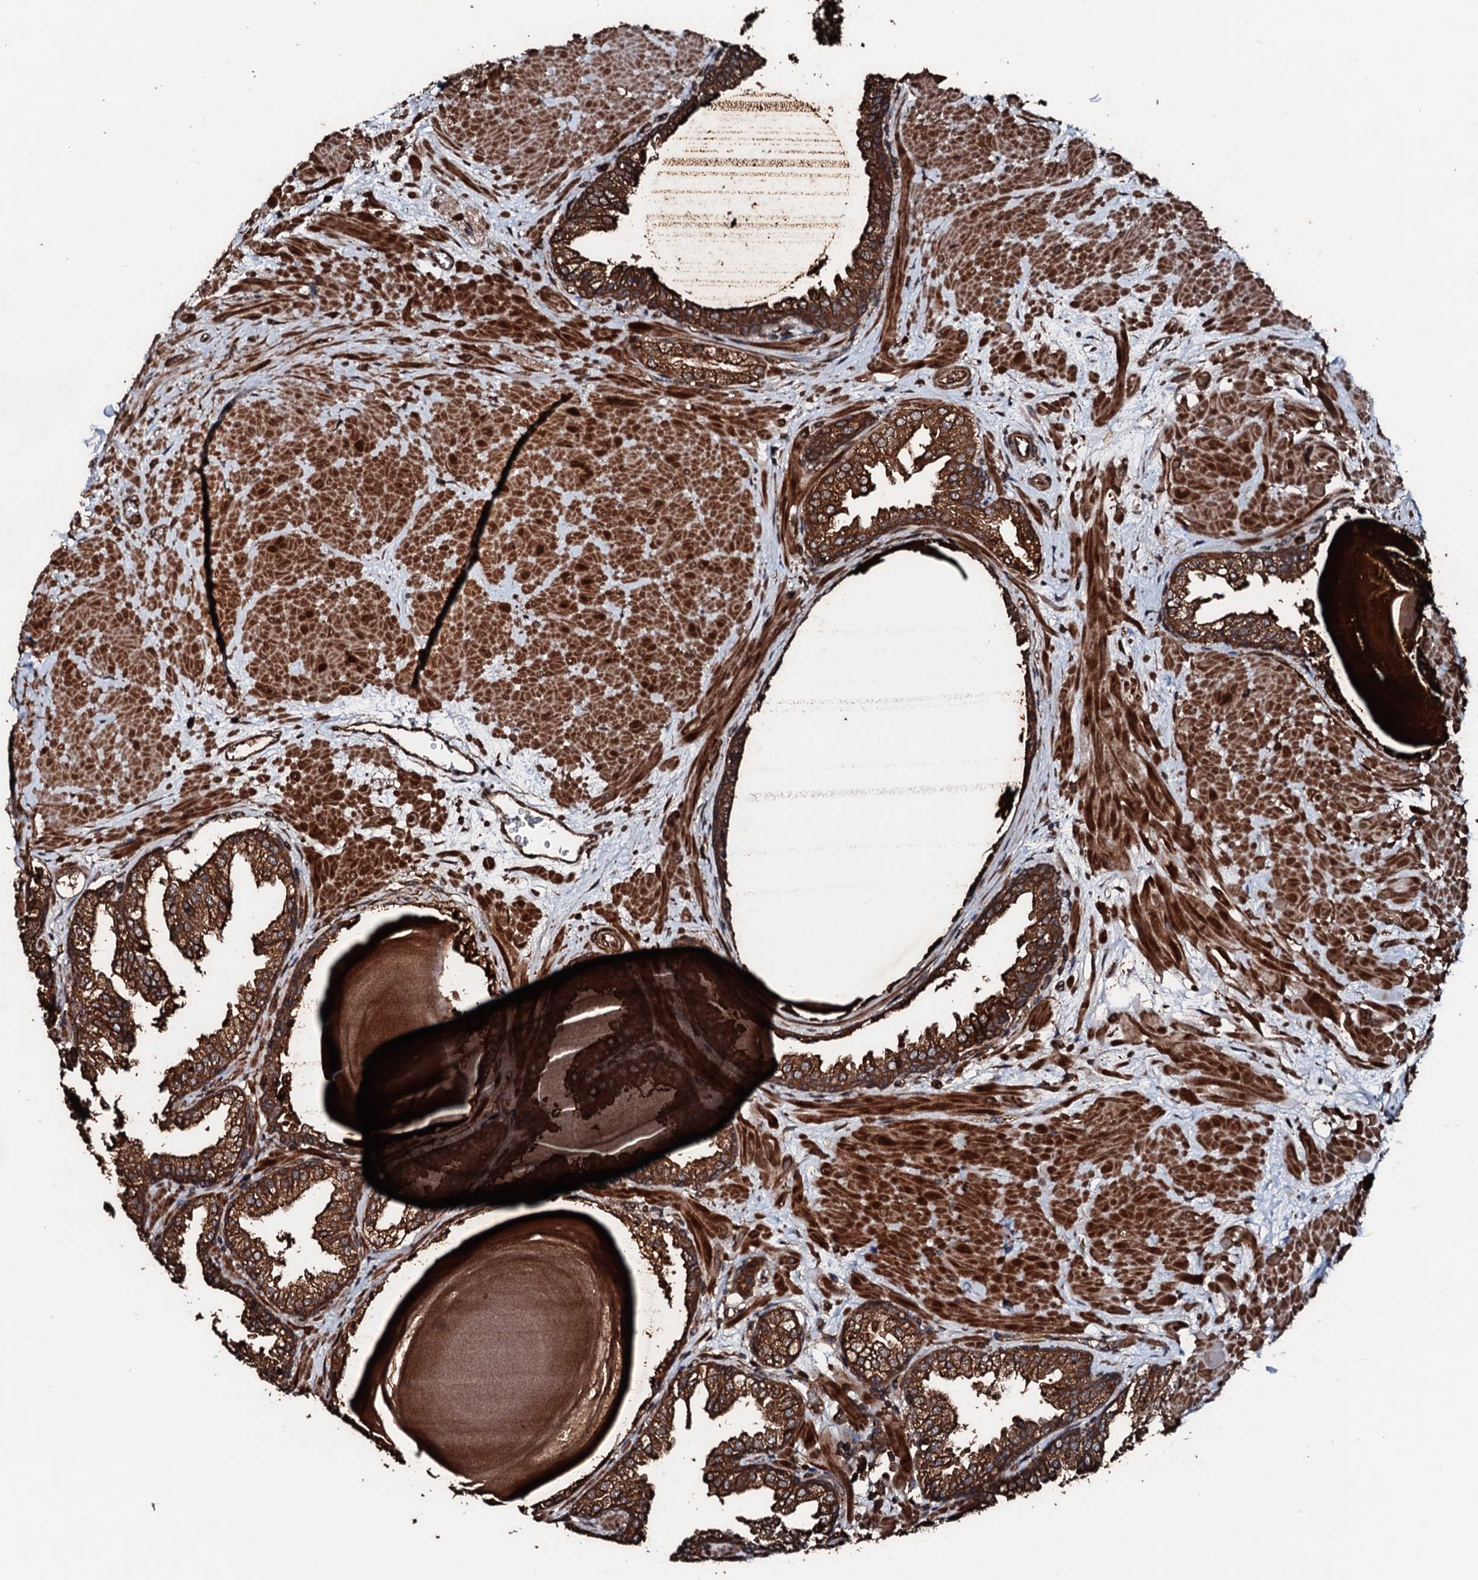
{"staining": {"intensity": "strong", "quantity": ">75%", "location": "cytoplasmic/membranous"}, "tissue": "prostate", "cell_type": "Glandular cells", "image_type": "normal", "snomed": [{"axis": "morphology", "description": "Normal tissue, NOS"}, {"axis": "topography", "description": "Prostate"}], "caption": "Glandular cells display high levels of strong cytoplasmic/membranous staining in about >75% of cells in normal prostate. The staining was performed using DAB (3,3'-diaminobenzidine), with brown indicating positive protein expression. Nuclei are stained blue with hematoxylin.", "gene": "KIF18A", "patient": {"sex": "male", "age": 48}}